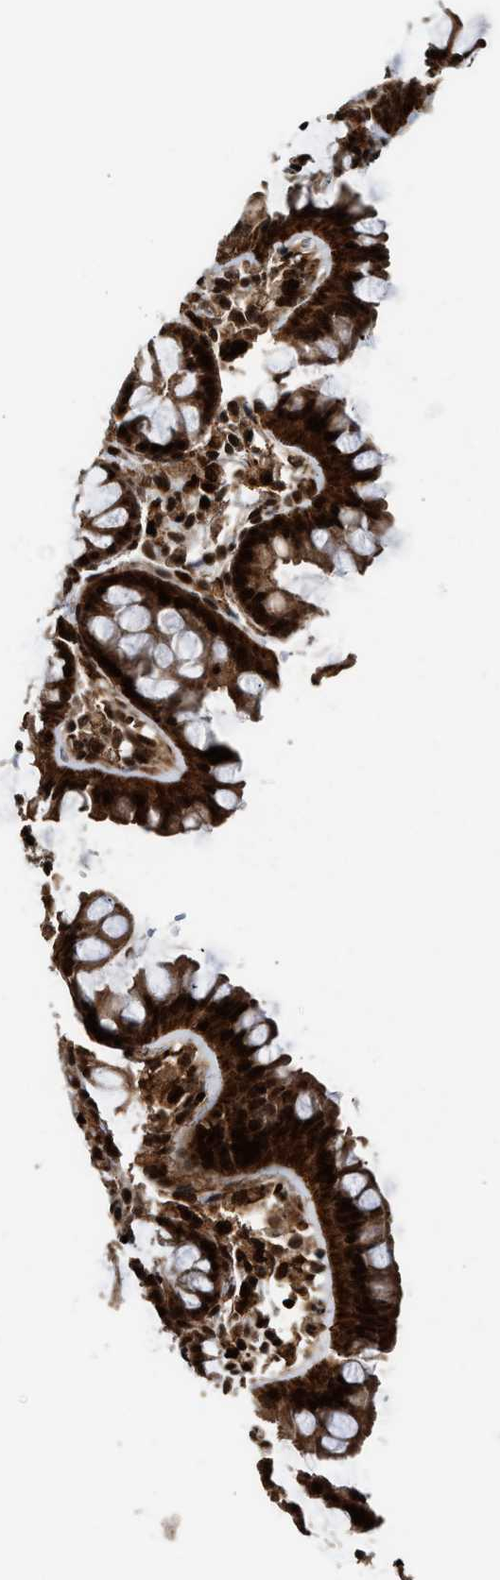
{"staining": {"intensity": "strong", "quantity": ">75%", "location": "cytoplasmic/membranous"}, "tissue": "colon", "cell_type": "Endothelial cells", "image_type": "normal", "snomed": [{"axis": "morphology", "description": "Normal tissue, NOS"}, {"axis": "topography", "description": "Colon"}], "caption": "The image exhibits staining of benign colon, revealing strong cytoplasmic/membranous protein expression (brown color) within endothelial cells.", "gene": "MDM2", "patient": {"sex": "female", "age": 55}}